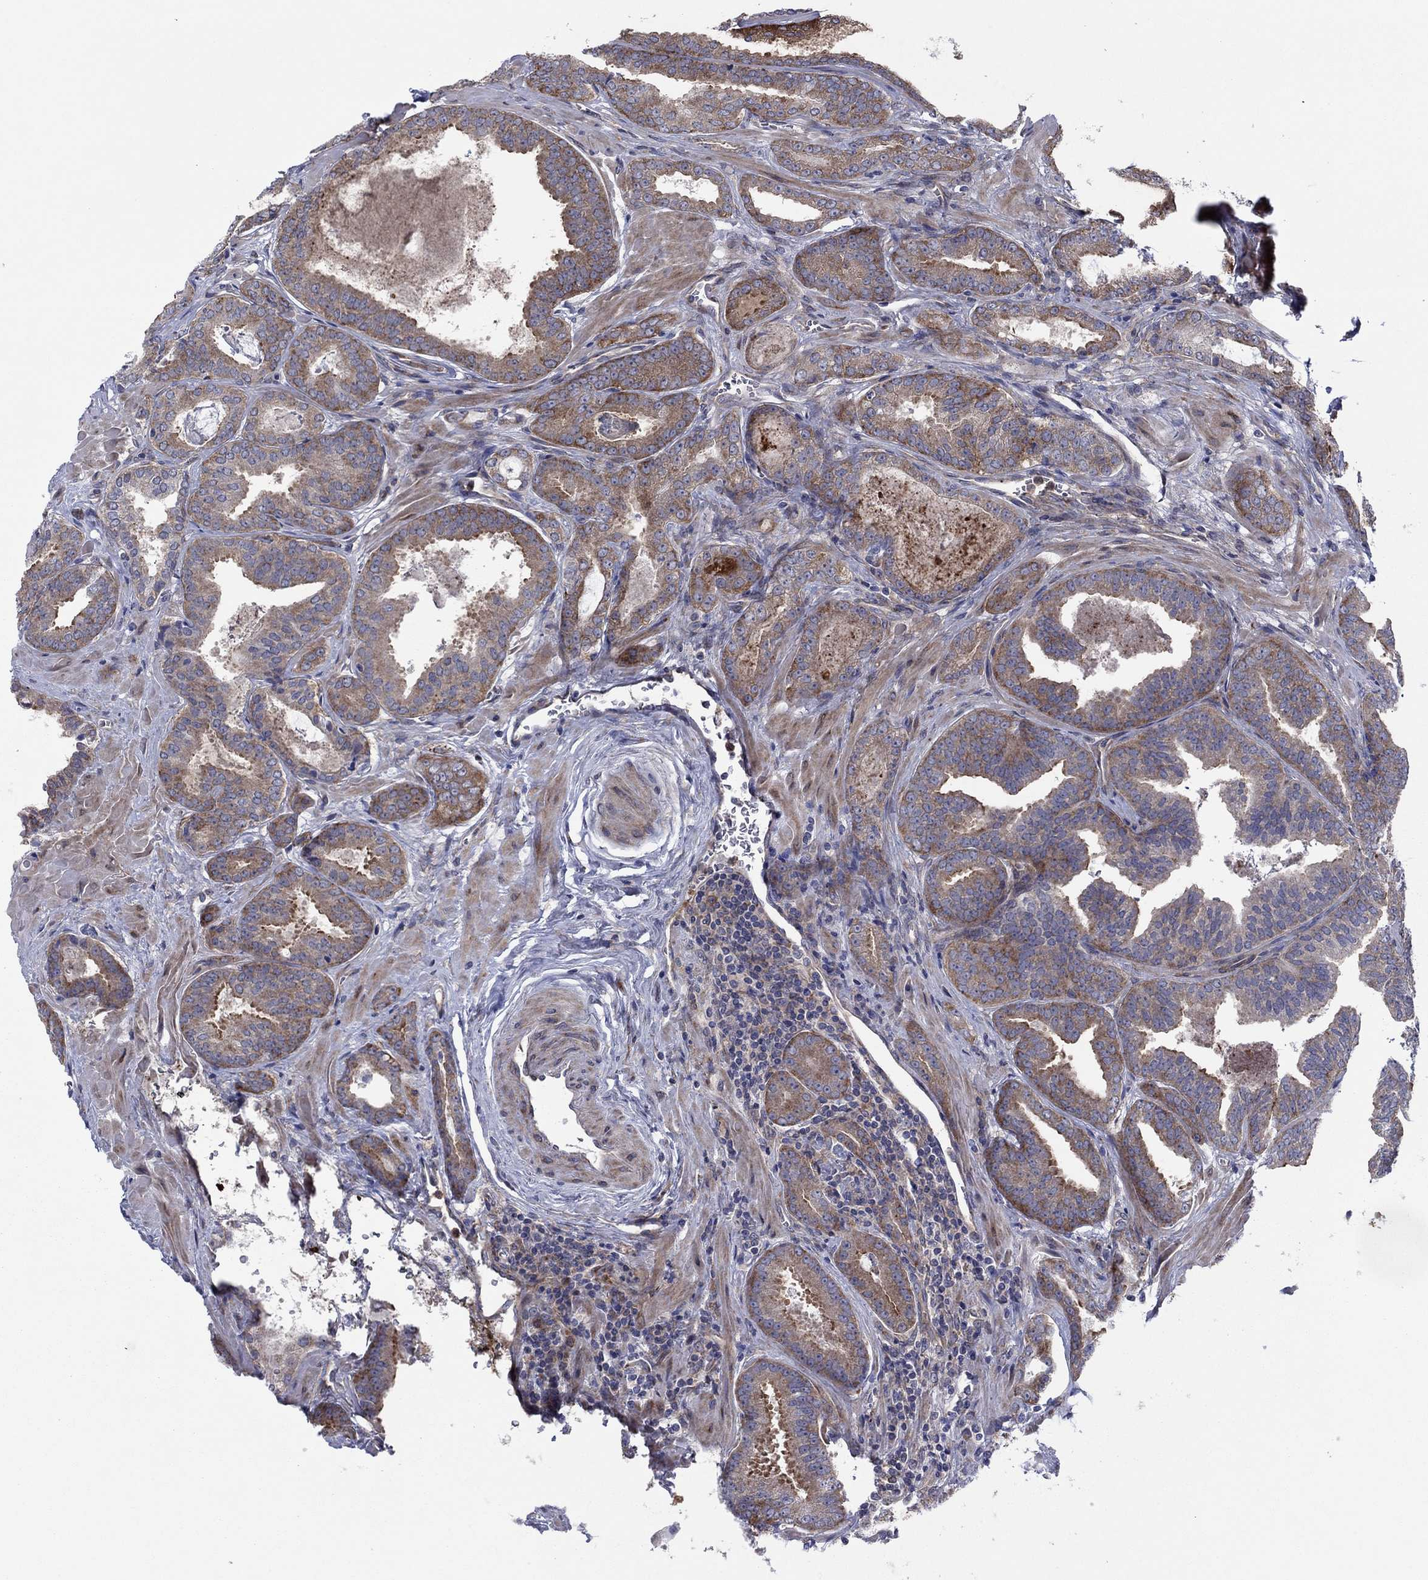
{"staining": {"intensity": "moderate", "quantity": "25%-75%", "location": "cytoplasmic/membranous"}, "tissue": "prostate cancer", "cell_type": "Tumor cells", "image_type": "cancer", "snomed": [{"axis": "morphology", "description": "Adenocarcinoma, NOS"}, {"axis": "topography", "description": "Prostate"}], "caption": "Approximately 25%-75% of tumor cells in human prostate cancer (adenocarcinoma) show moderate cytoplasmic/membranous protein positivity as visualized by brown immunohistochemical staining.", "gene": "GPR155", "patient": {"sex": "male", "age": 63}}